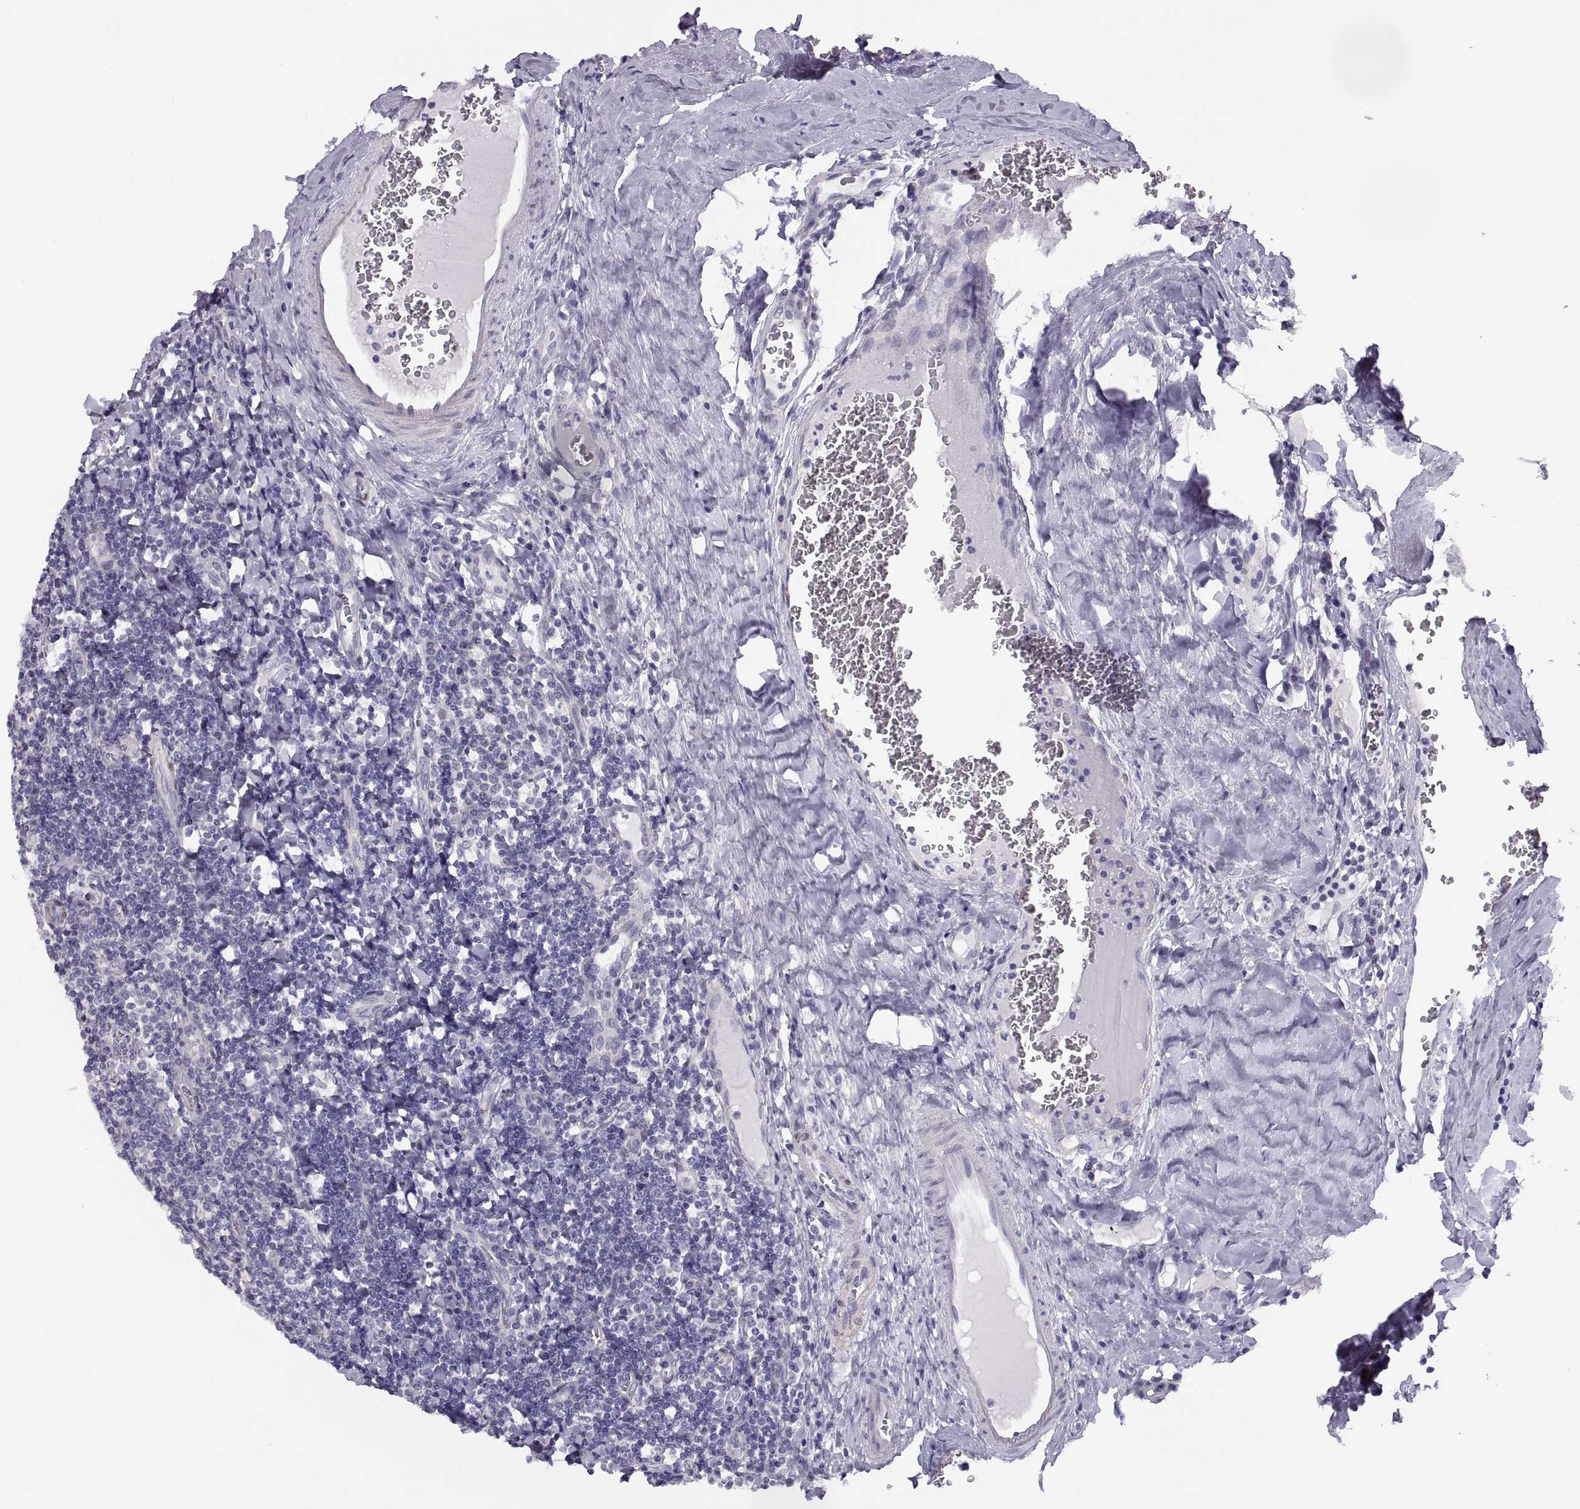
{"staining": {"intensity": "negative", "quantity": "none", "location": "none"}, "tissue": "tonsil", "cell_type": "Germinal center cells", "image_type": "normal", "snomed": [{"axis": "morphology", "description": "Normal tissue, NOS"}, {"axis": "morphology", "description": "Inflammation, NOS"}, {"axis": "topography", "description": "Tonsil"}], "caption": "An IHC micrograph of unremarkable tonsil is shown. There is no staining in germinal center cells of tonsil. Nuclei are stained in blue.", "gene": "STRC", "patient": {"sex": "female", "age": 31}}